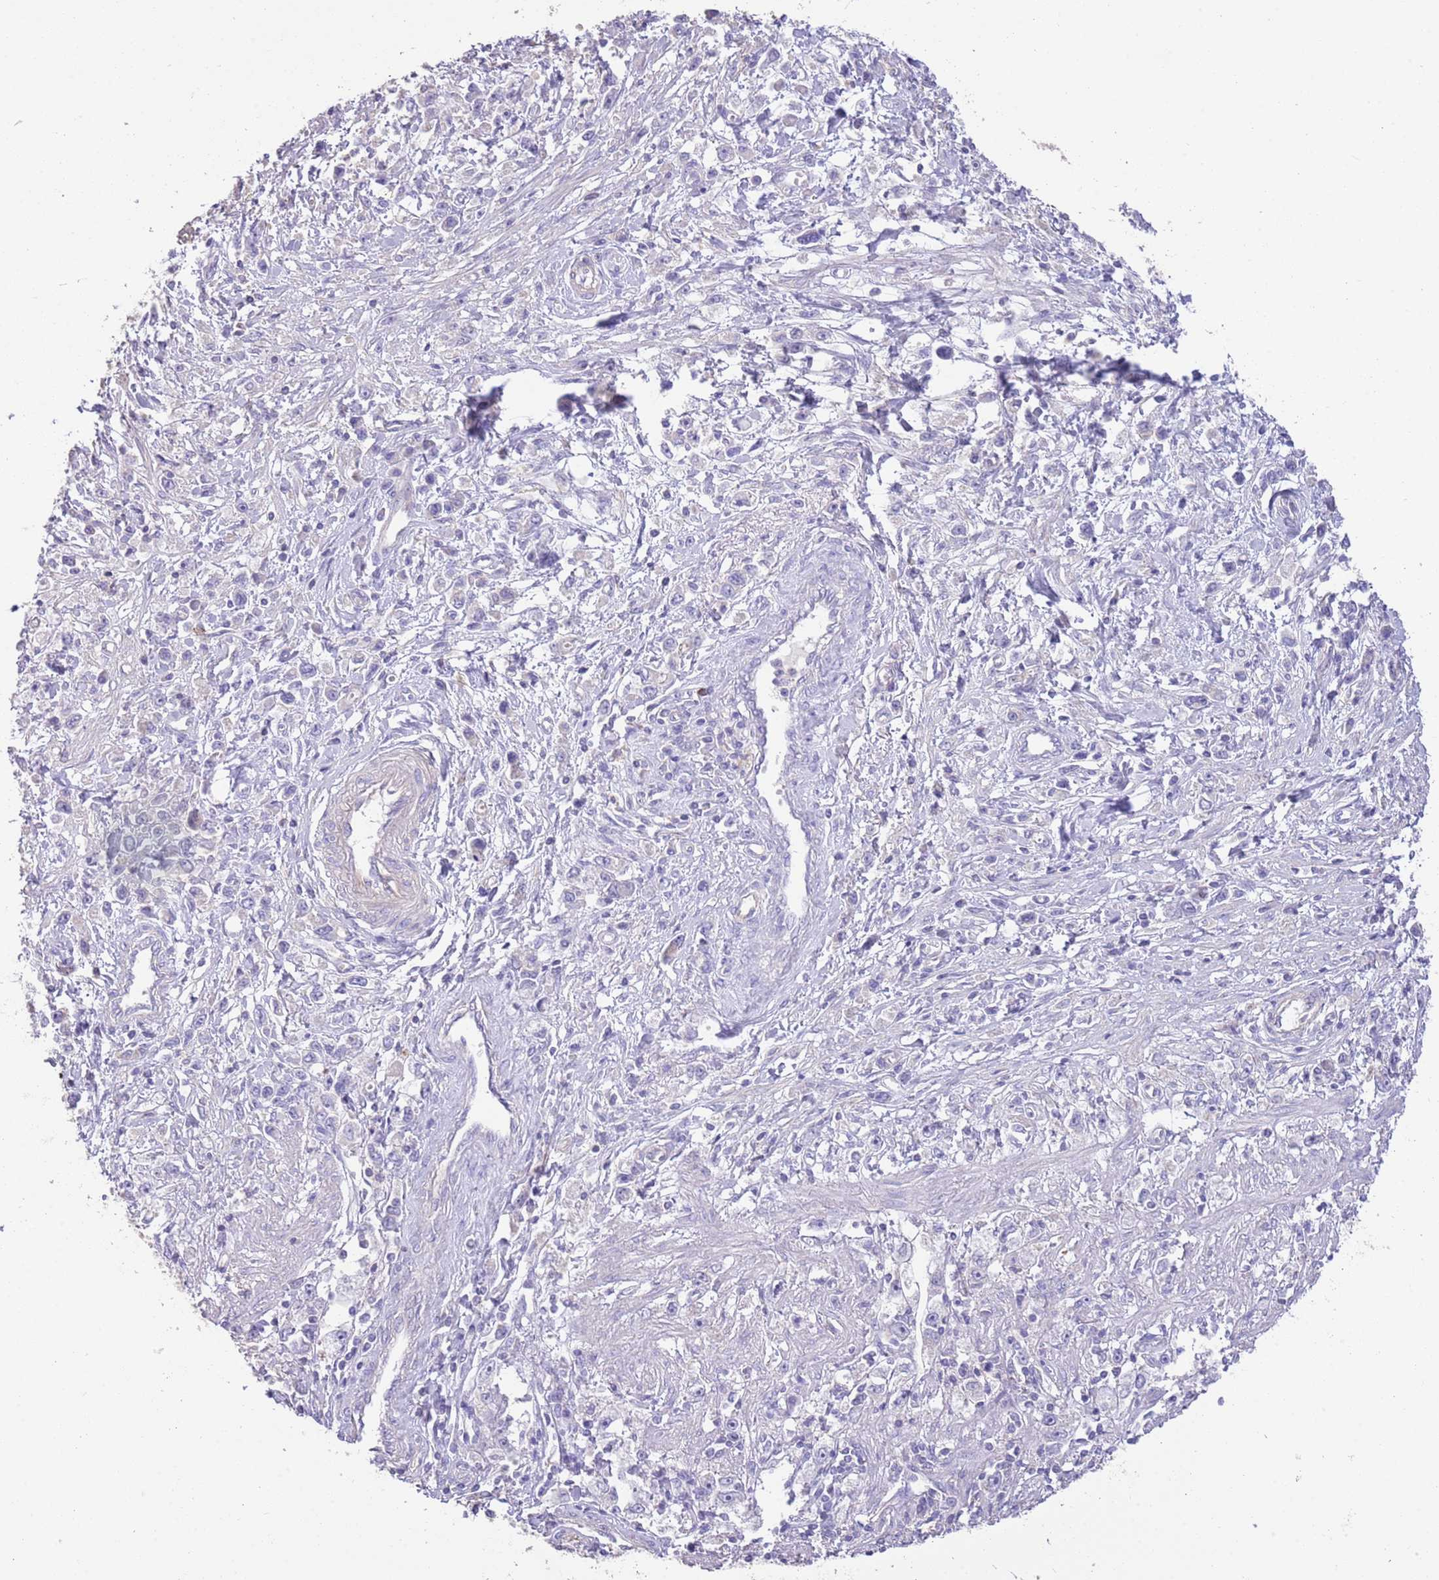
{"staining": {"intensity": "negative", "quantity": "none", "location": "none"}, "tissue": "stomach cancer", "cell_type": "Tumor cells", "image_type": "cancer", "snomed": [{"axis": "morphology", "description": "Adenocarcinoma, NOS"}, {"axis": "topography", "description": "Stomach"}], "caption": "The IHC micrograph has no significant staining in tumor cells of stomach adenocarcinoma tissue.", "gene": "SFTPA1", "patient": {"sex": "female", "age": 59}}